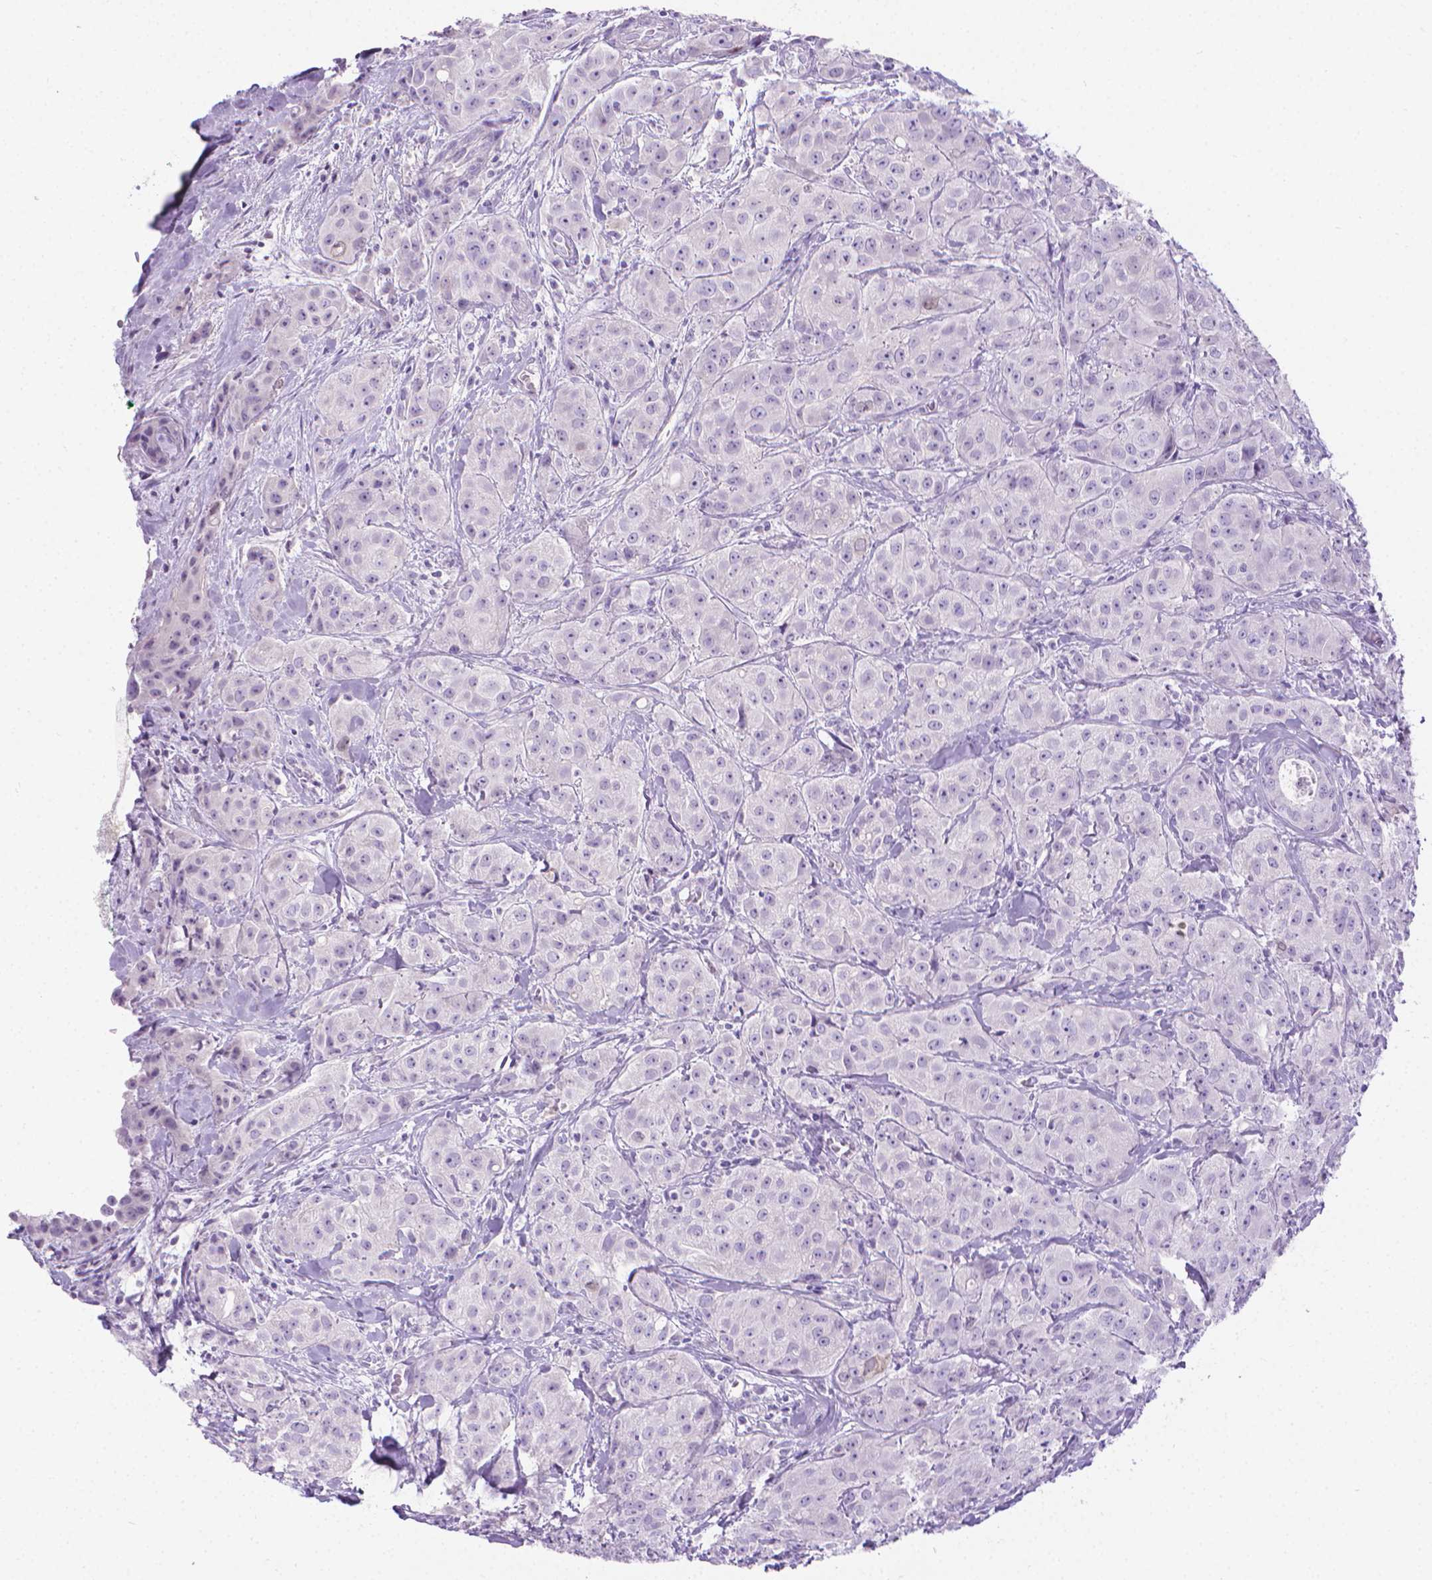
{"staining": {"intensity": "negative", "quantity": "none", "location": "none"}, "tissue": "breast cancer", "cell_type": "Tumor cells", "image_type": "cancer", "snomed": [{"axis": "morphology", "description": "Duct carcinoma"}, {"axis": "topography", "description": "Breast"}], "caption": "An IHC image of breast cancer (infiltrating ductal carcinoma) is shown. There is no staining in tumor cells of breast cancer (infiltrating ductal carcinoma). (DAB immunohistochemistry (IHC), high magnification).", "gene": "SPAG6", "patient": {"sex": "female", "age": 43}}